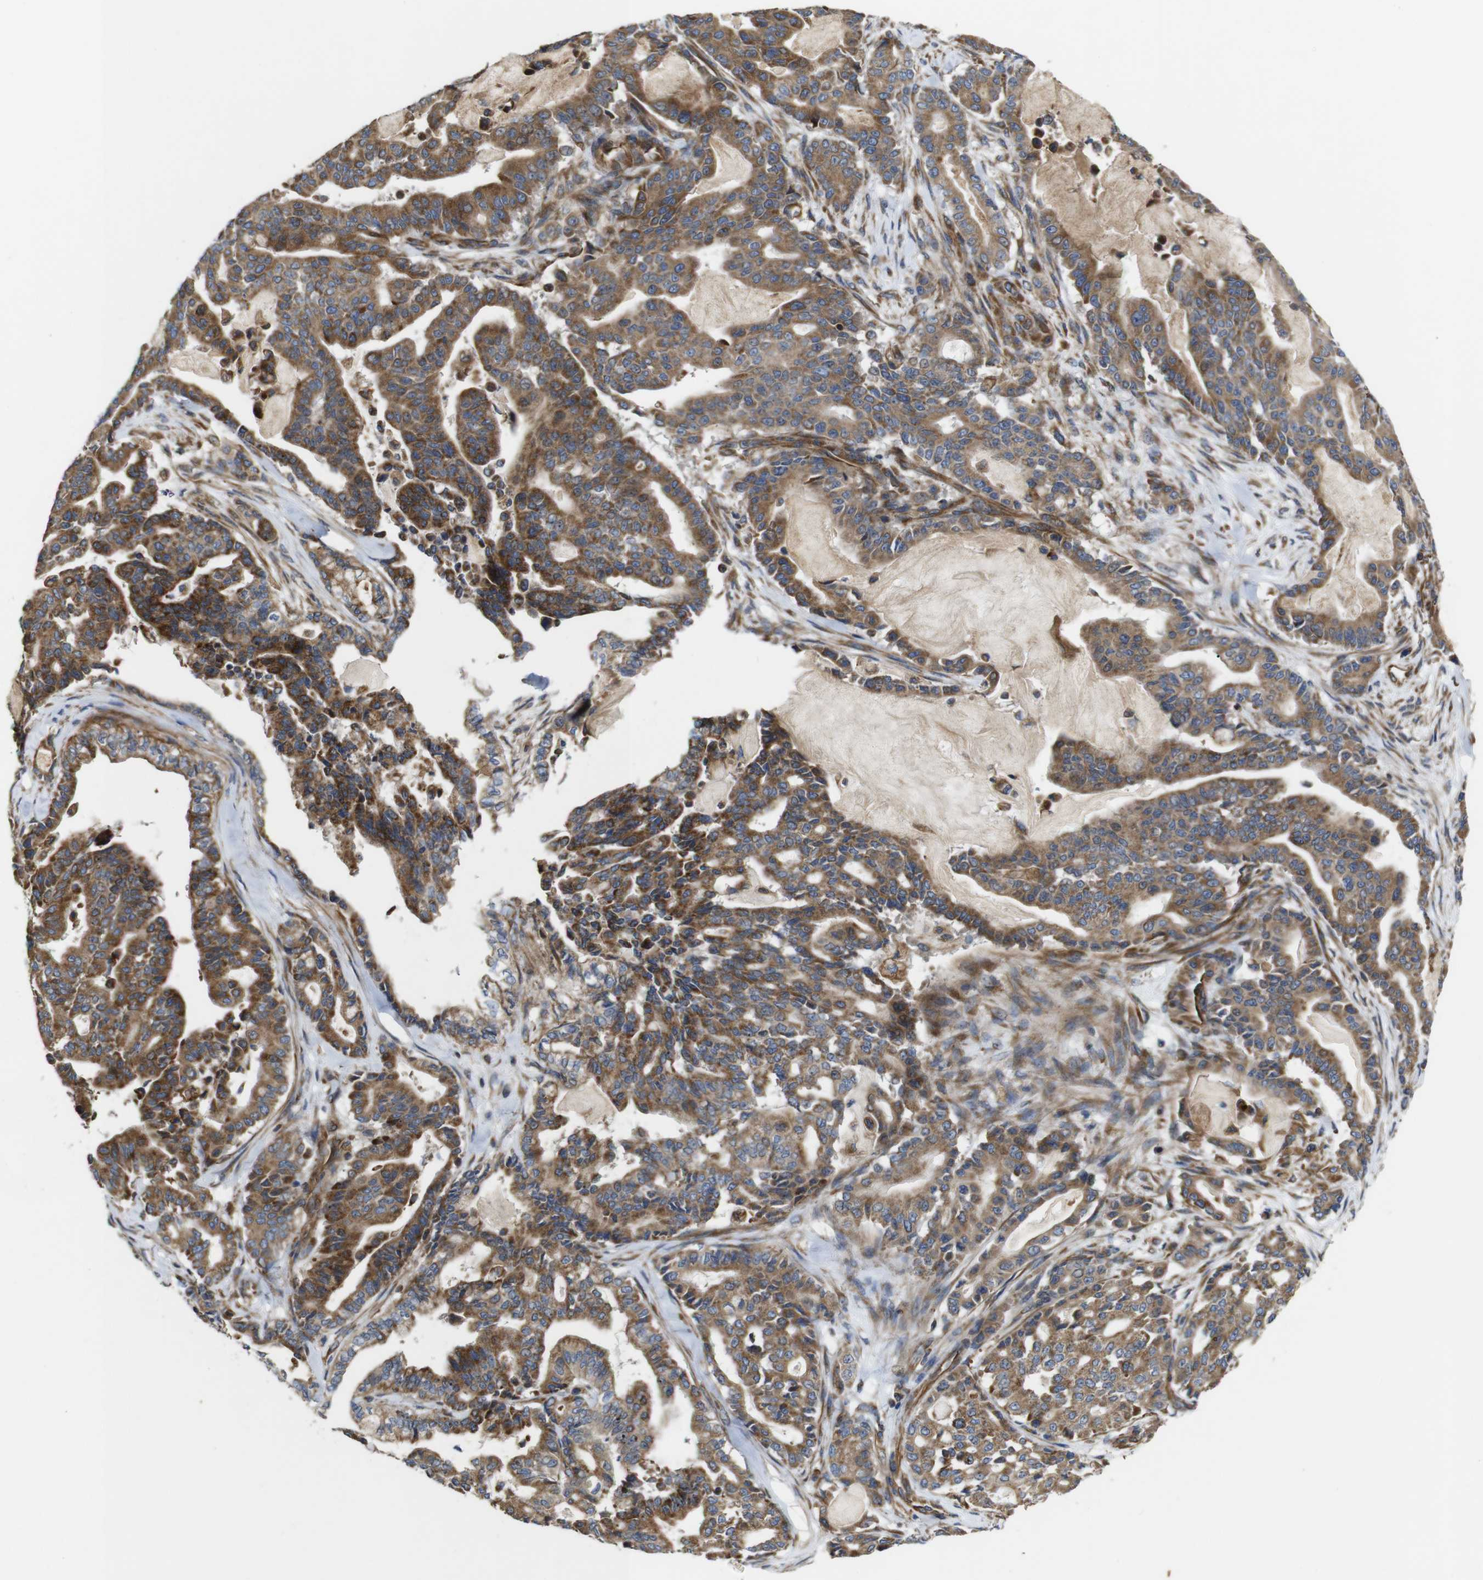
{"staining": {"intensity": "moderate", "quantity": ">75%", "location": "cytoplasmic/membranous"}, "tissue": "pancreatic cancer", "cell_type": "Tumor cells", "image_type": "cancer", "snomed": [{"axis": "morphology", "description": "Adenocarcinoma, NOS"}, {"axis": "topography", "description": "Pancreas"}], "caption": "This is a micrograph of IHC staining of pancreatic adenocarcinoma, which shows moderate staining in the cytoplasmic/membranous of tumor cells.", "gene": "POMK", "patient": {"sex": "male", "age": 63}}